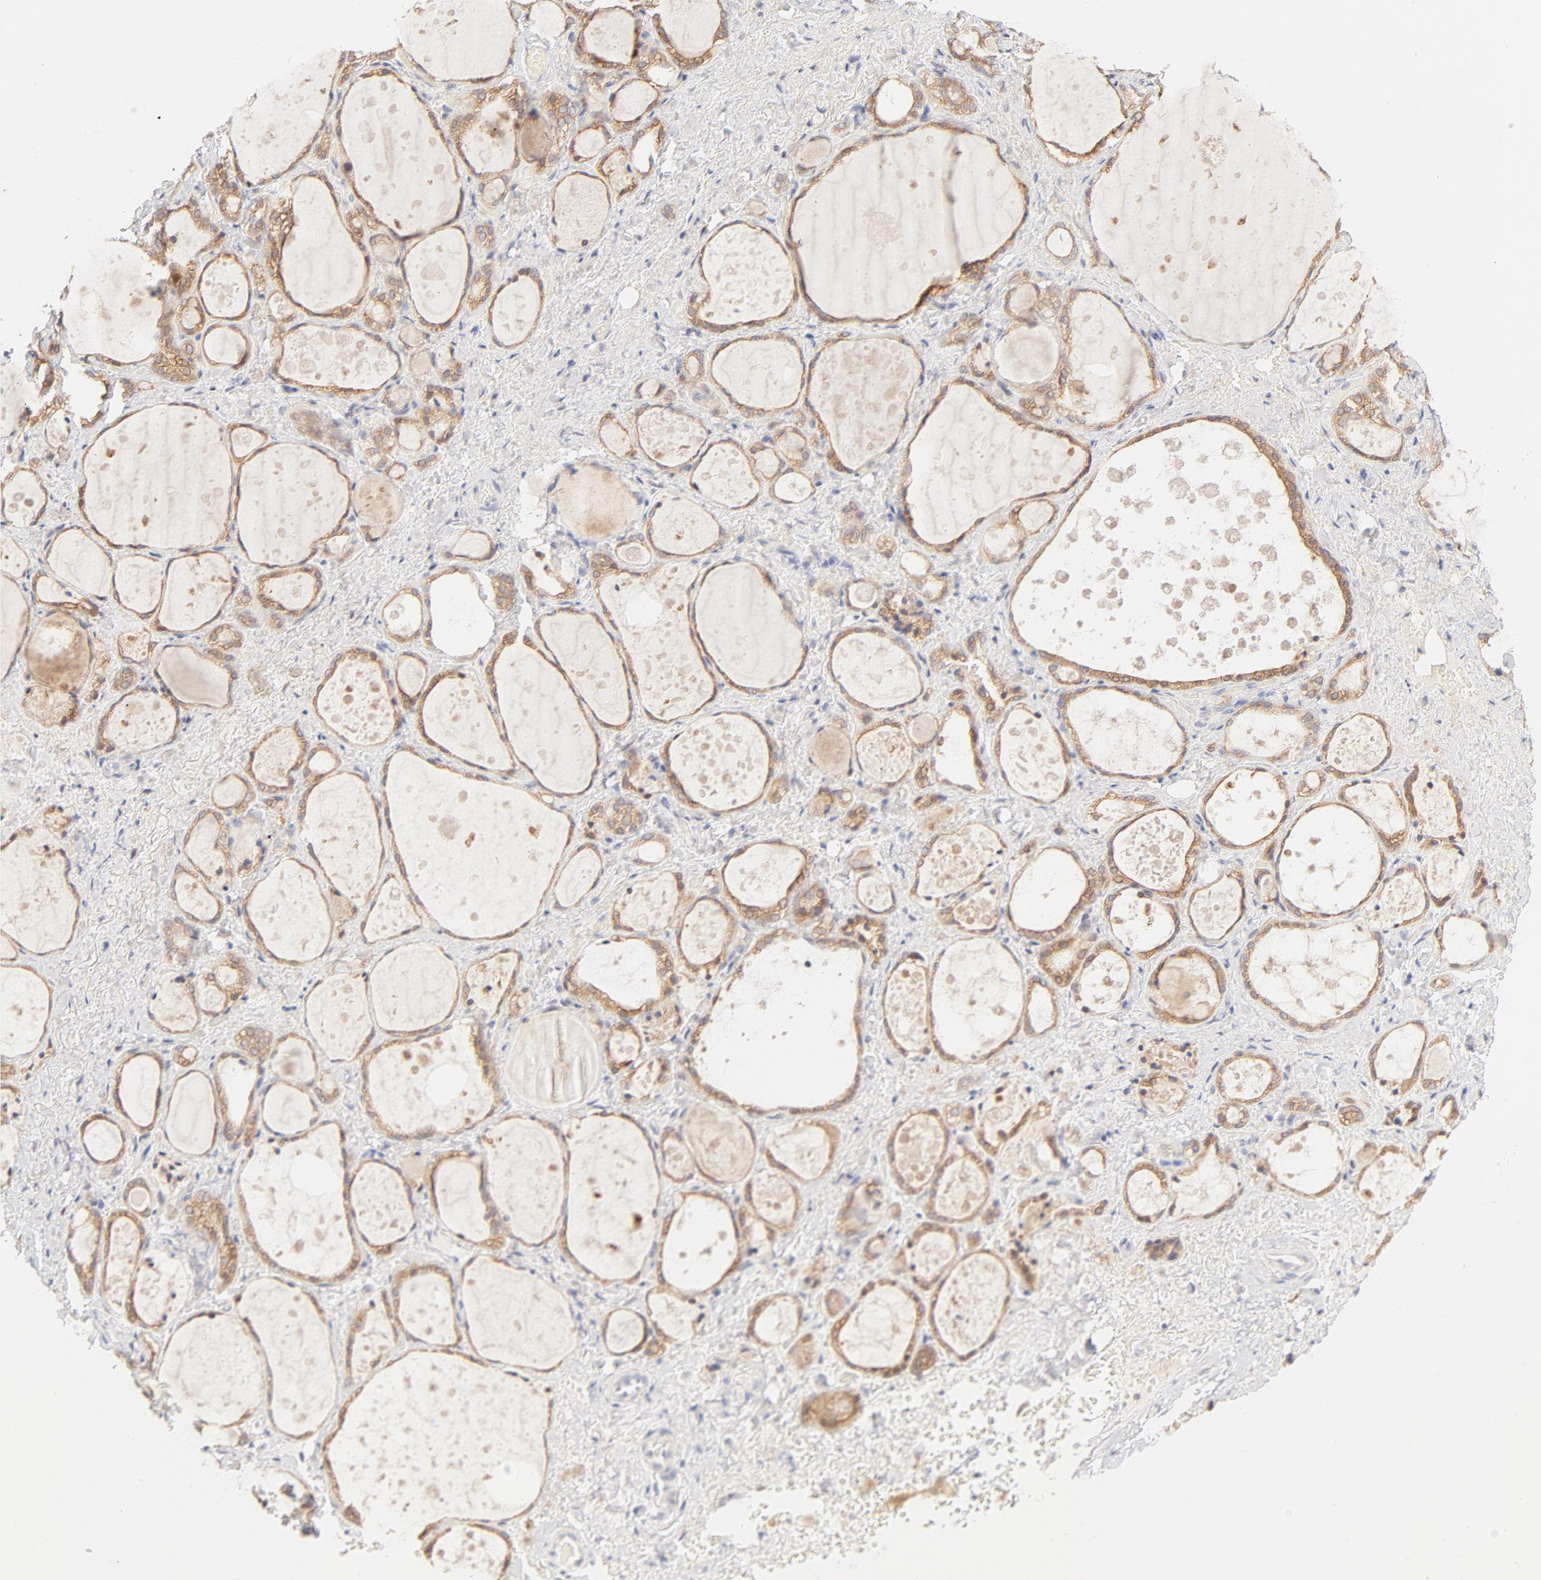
{"staining": {"intensity": "moderate", "quantity": ">75%", "location": "cytoplasmic/membranous"}, "tissue": "thyroid gland", "cell_type": "Glandular cells", "image_type": "normal", "snomed": [{"axis": "morphology", "description": "Normal tissue, NOS"}, {"axis": "topography", "description": "Thyroid gland"}], "caption": "The immunohistochemical stain shows moderate cytoplasmic/membranous staining in glandular cells of normal thyroid gland. (DAB (3,3'-diaminobenzidine) = brown stain, brightfield microscopy at high magnification).", "gene": "RPS6KA1", "patient": {"sex": "female", "age": 75}}